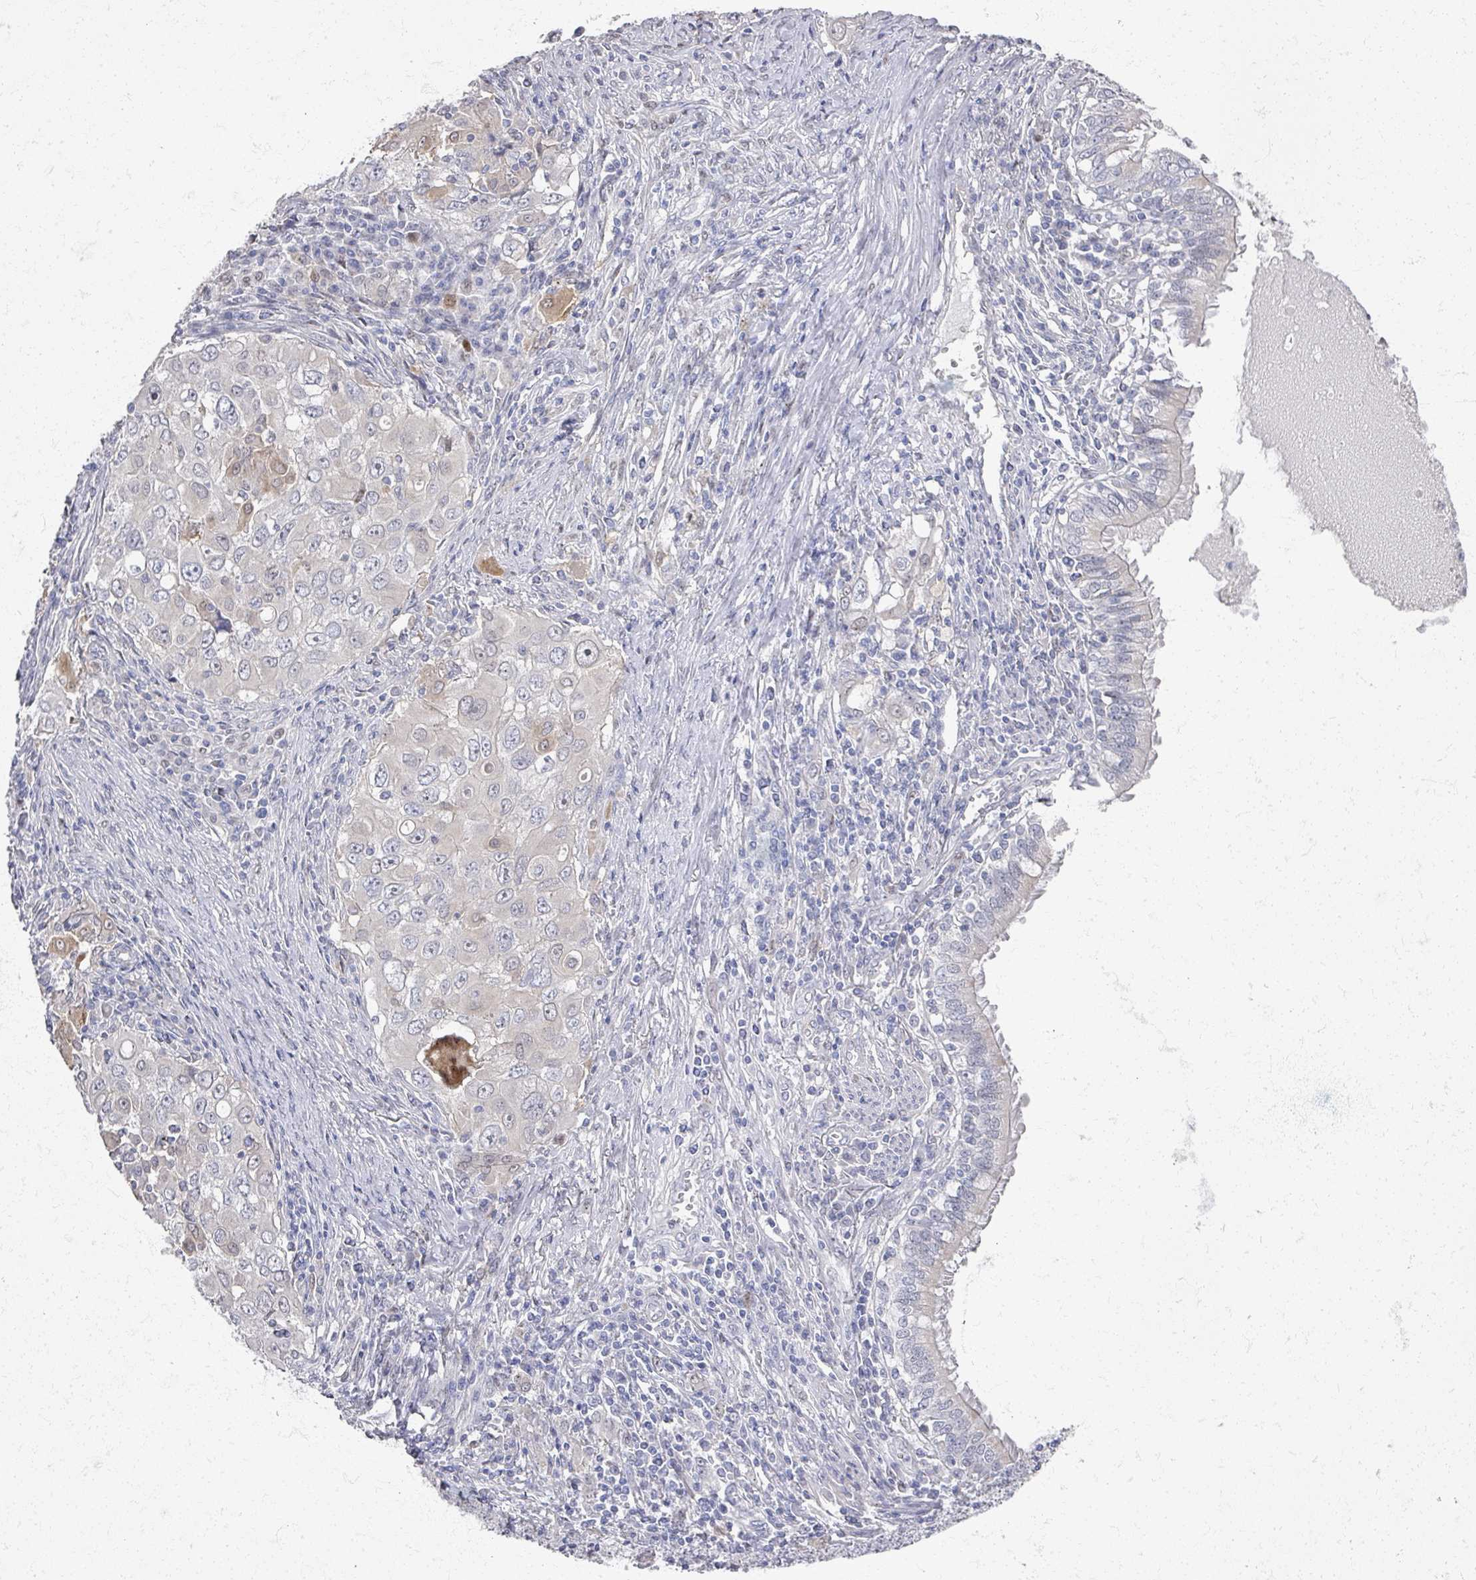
{"staining": {"intensity": "negative", "quantity": "none", "location": "none"}, "tissue": "lung cancer", "cell_type": "Tumor cells", "image_type": "cancer", "snomed": [{"axis": "morphology", "description": "Adenocarcinoma, NOS"}, {"axis": "morphology", "description": "Adenocarcinoma, metastatic, NOS"}, {"axis": "topography", "description": "Lymph node"}, {"axis": "topography", "description": "Lung"}], "caption": "The photomicrograph exhibits no significant positivity in tumor cells of metastatic adenocarcinoma (lung). The staining is performed using DAB brown chromogen with nuclei counter-stained in using hematoxylin.", "gene": "TTYH3", "patient": {"sex": "female", "age": 42}}